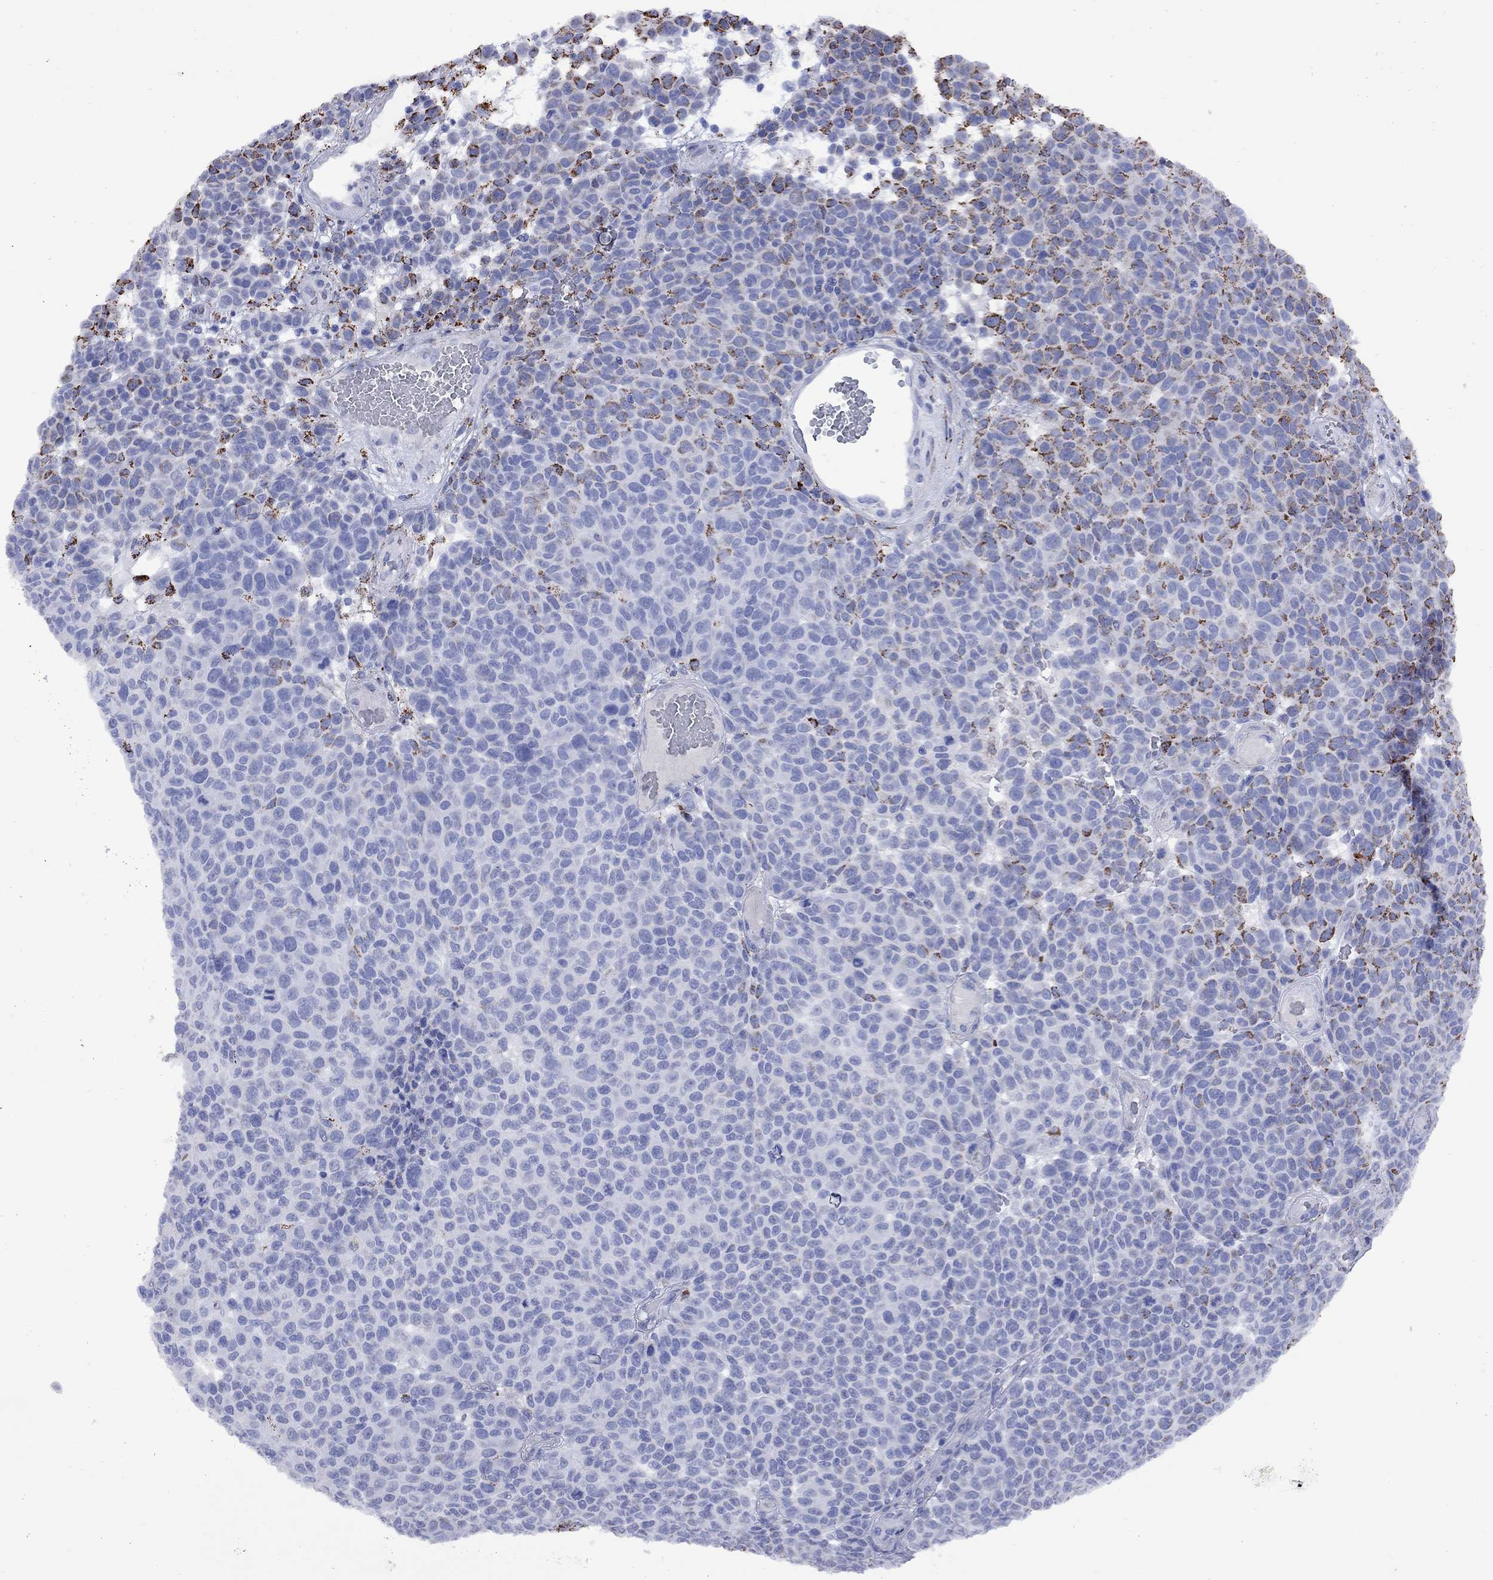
{"staining": {"intensity": "strong", "quantity": "<25%", "location": "cytoplasmic/membranous"}, "tissue": "melanoma", "cell_type": "Tumor cells", "image_type": "cancer", "snomed": [{"axis": "morphology", "description": "Malignant melanoma, NOS"}, {"axis": "topography", "description": "Skin"}], "caption": "Protein staining demonstrates strong cytoplasmic/membranous staining in approximately <25% of tumor cells in melanoma. The protein is stained brown, and the nuclei are stained in blue (DAB (3,3'-diaminobenzidine) IHC with brightfield microscopy, high magnification).", "gene": "SESTD1", "patient": {"sex": "male", "age": 59}}